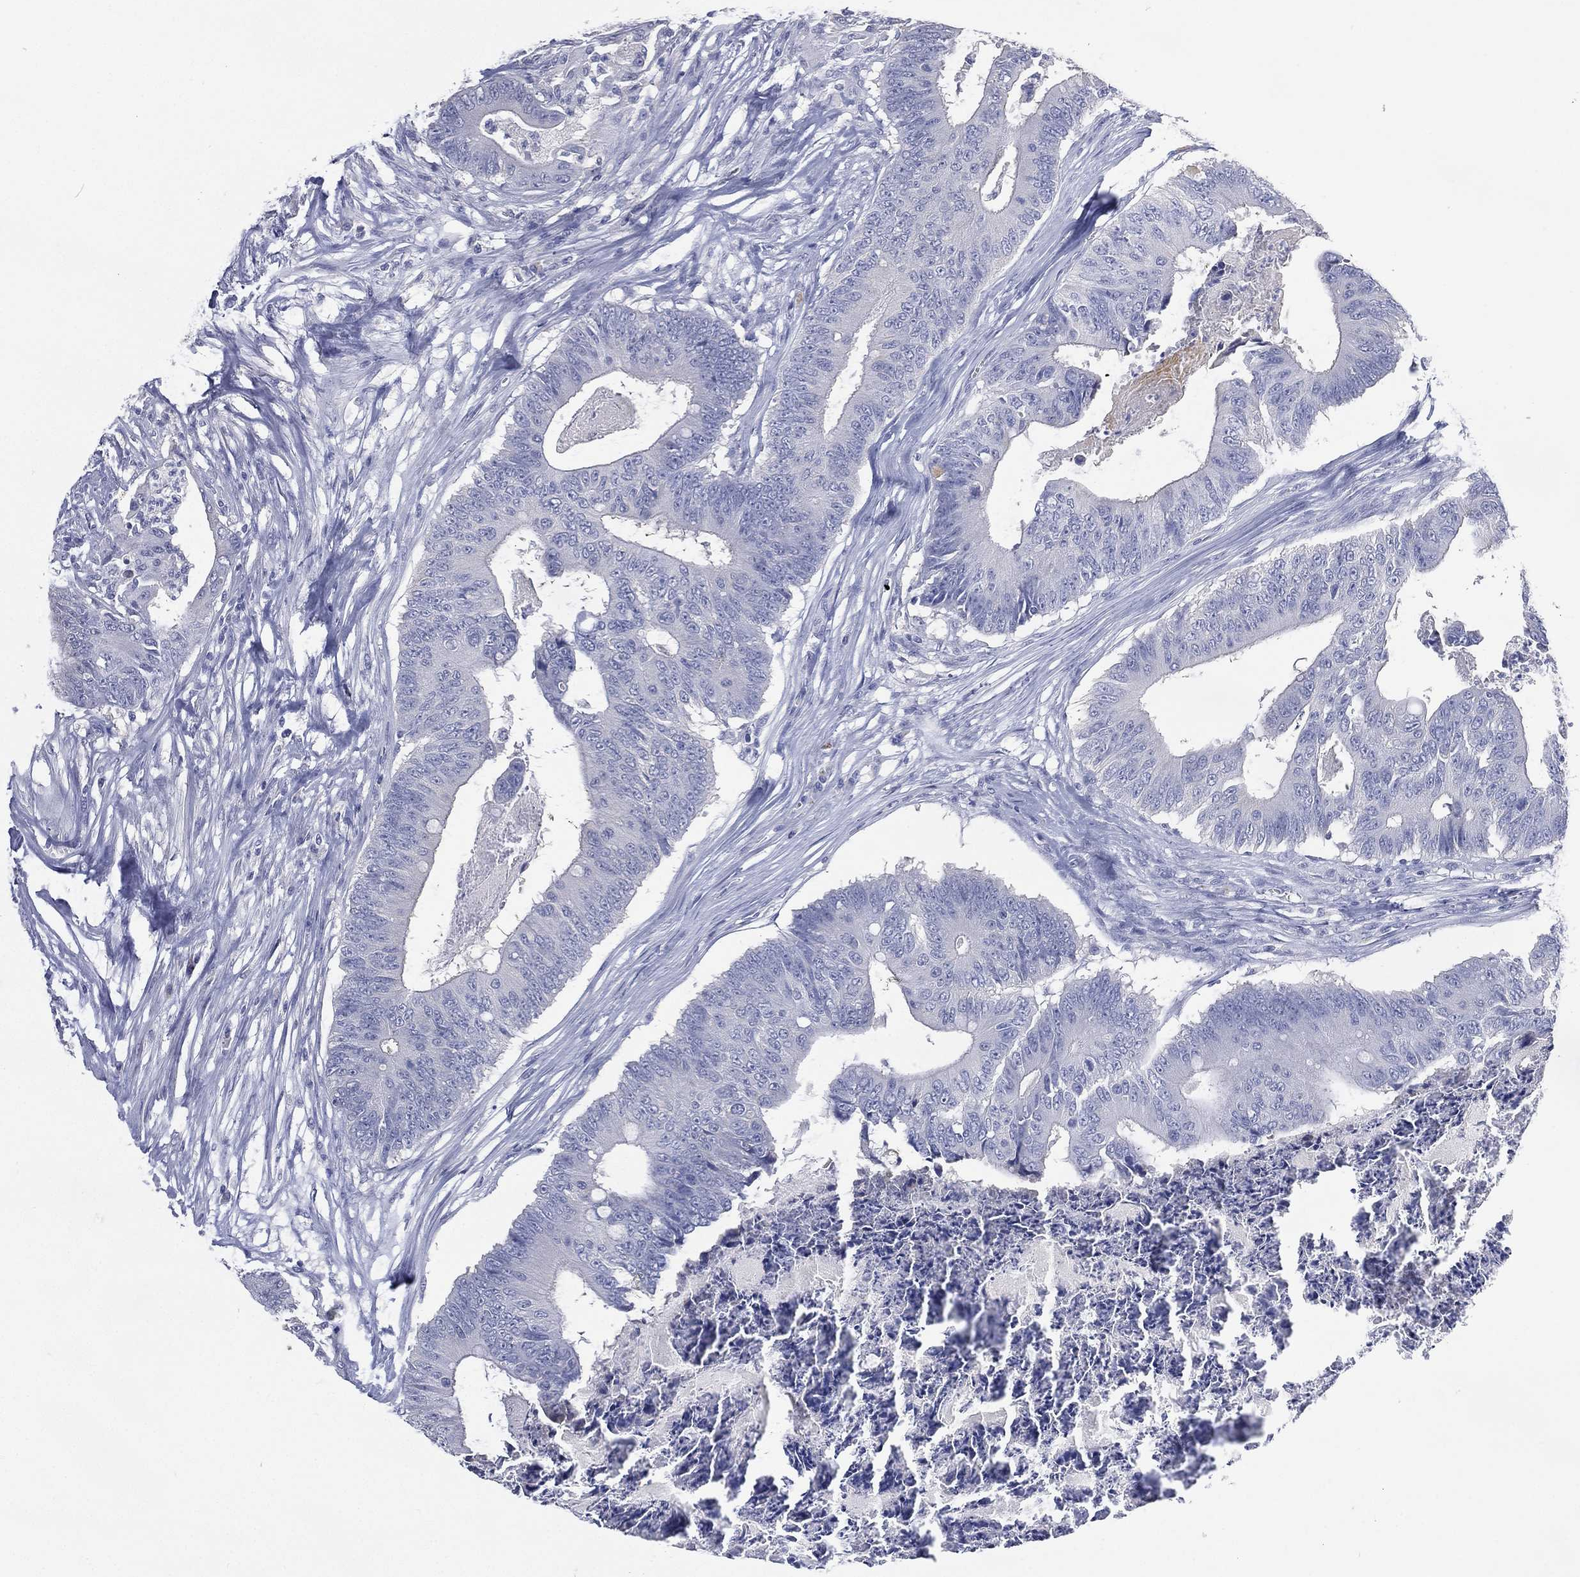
{"staining": {"intensity": "negative", "quantity": "none", "location": "none"}, "tissue": "colorectal cancer", "cell_type": "Tumor cells", "image_type": "cancer", "snomed": [{"axis": "morphology", "description": "Adenocarcinoma, NOS"}, {"axis": "topography", "description": "Colon"}], "caption": "Micrograph shows no protein positivity in tumor cells of colorectal cancer tissue. Nuclei are stained in blue.", "gene": "FMO1", "patient": {"sex": "male", "age": 84}}